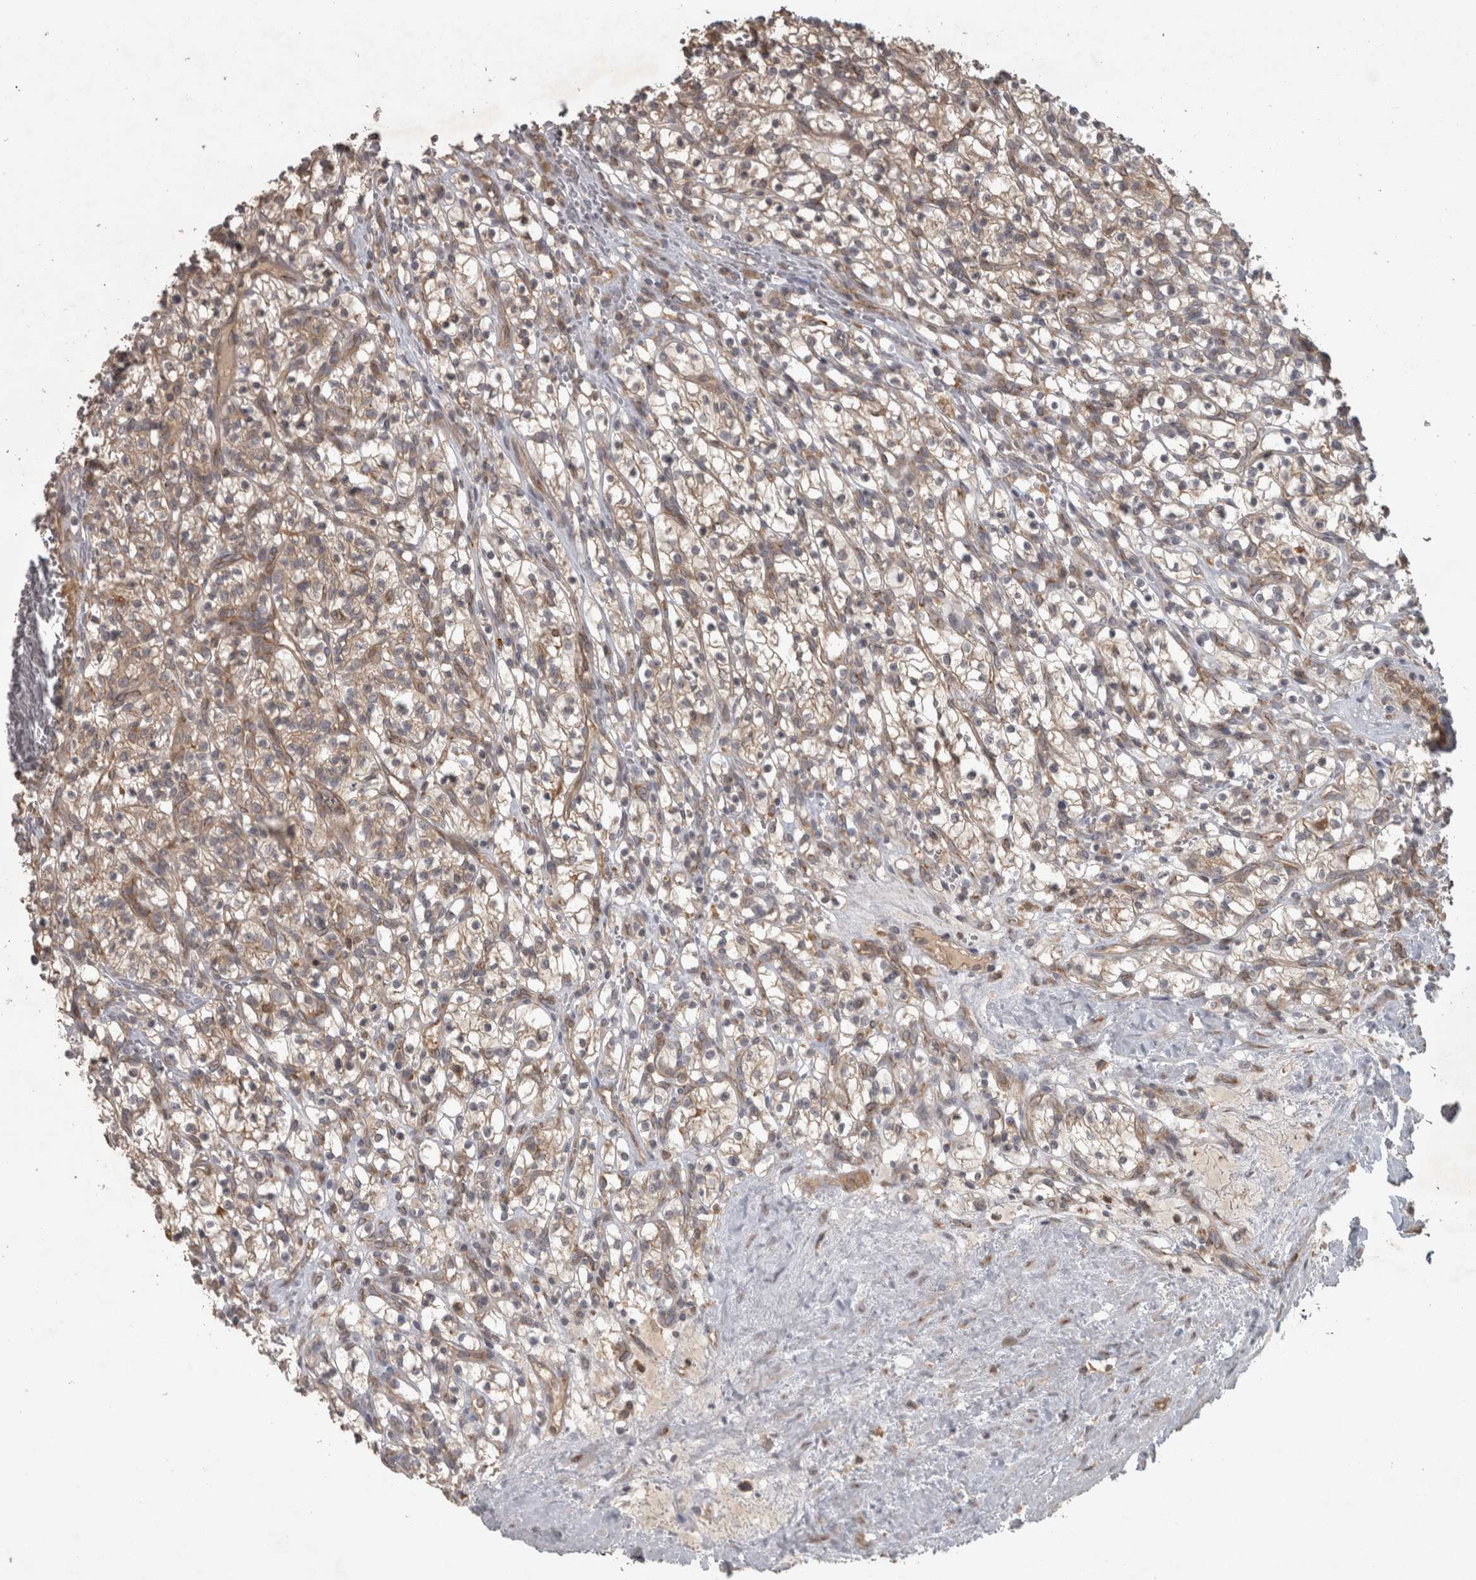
{"staining": {"intensity": "weak", "quantity": ">75%", "location": "cytoplasmic/membranous"}, "tissue": "renal cancer", "cell_type": "Tumor cells", "image_type": "cancer", "snomed": [{"axis": "morphology", "description": "Adenocarcinoma, NOS"}, {"axis": "topography", "description": "Kidney"}], "caption": "Immunohistochemistry (DAB) staining of renal adenocarcinoma demonstrates weak cytoplasmic/membranous protein expression in about >75% of tumor cells.", "gene": "MICU3", "patient": {"sex": "female", "age": 57}}